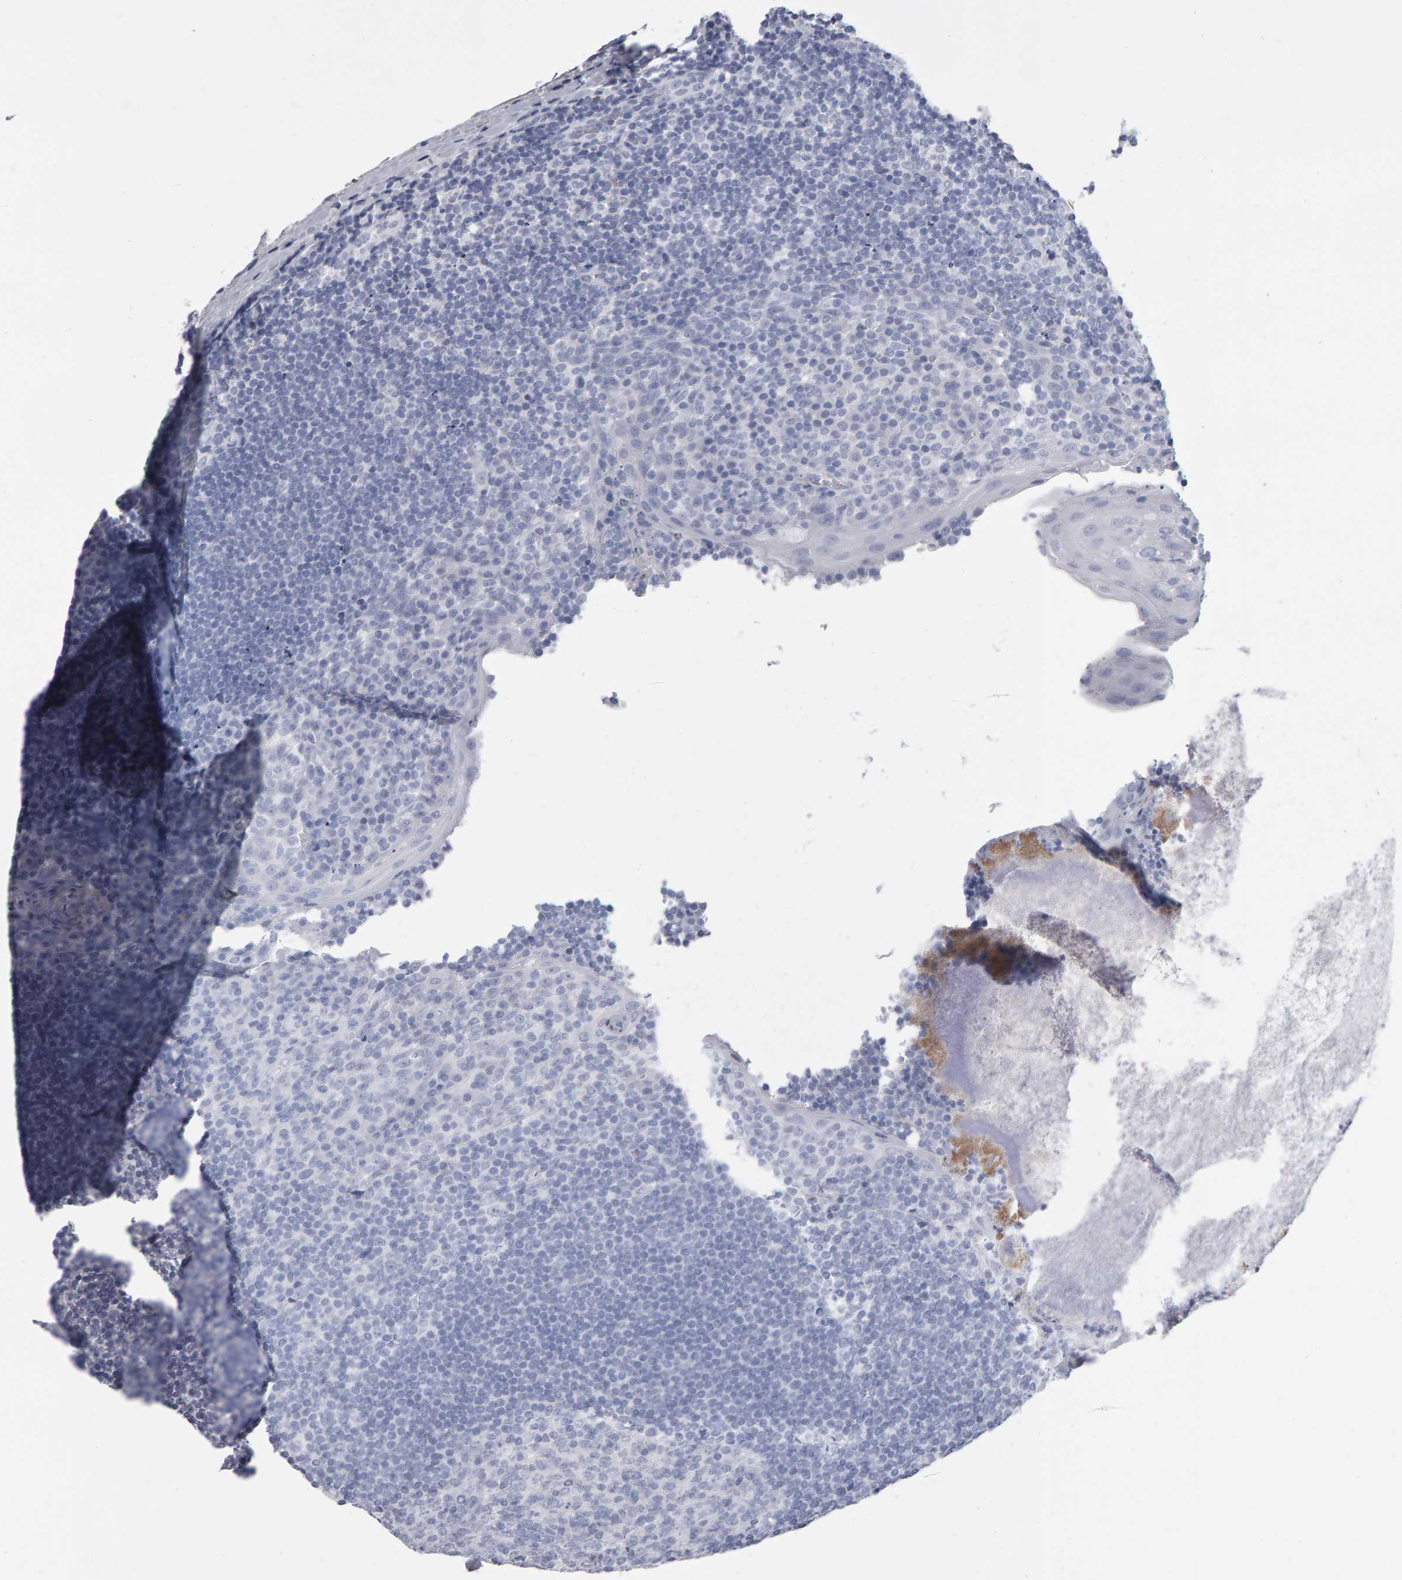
{"staining": {"intensity": "negative", "quantity": "none", "location": "none"}, "tissue": "tonsil", "cell_type": "Germinal center cells", "image_type": "normal", "snomed": [{"axis": "morphology", "description": "Normal tissue, NOS"}, {"axis": "topography", "description": "Tonsil"}], "caption": "Photomicrograph shows no significant protein expression in germinal center cells of unremarkable tonsil.", "gene": "NCDN", "patient": {"sex": "male", "age": 37}}